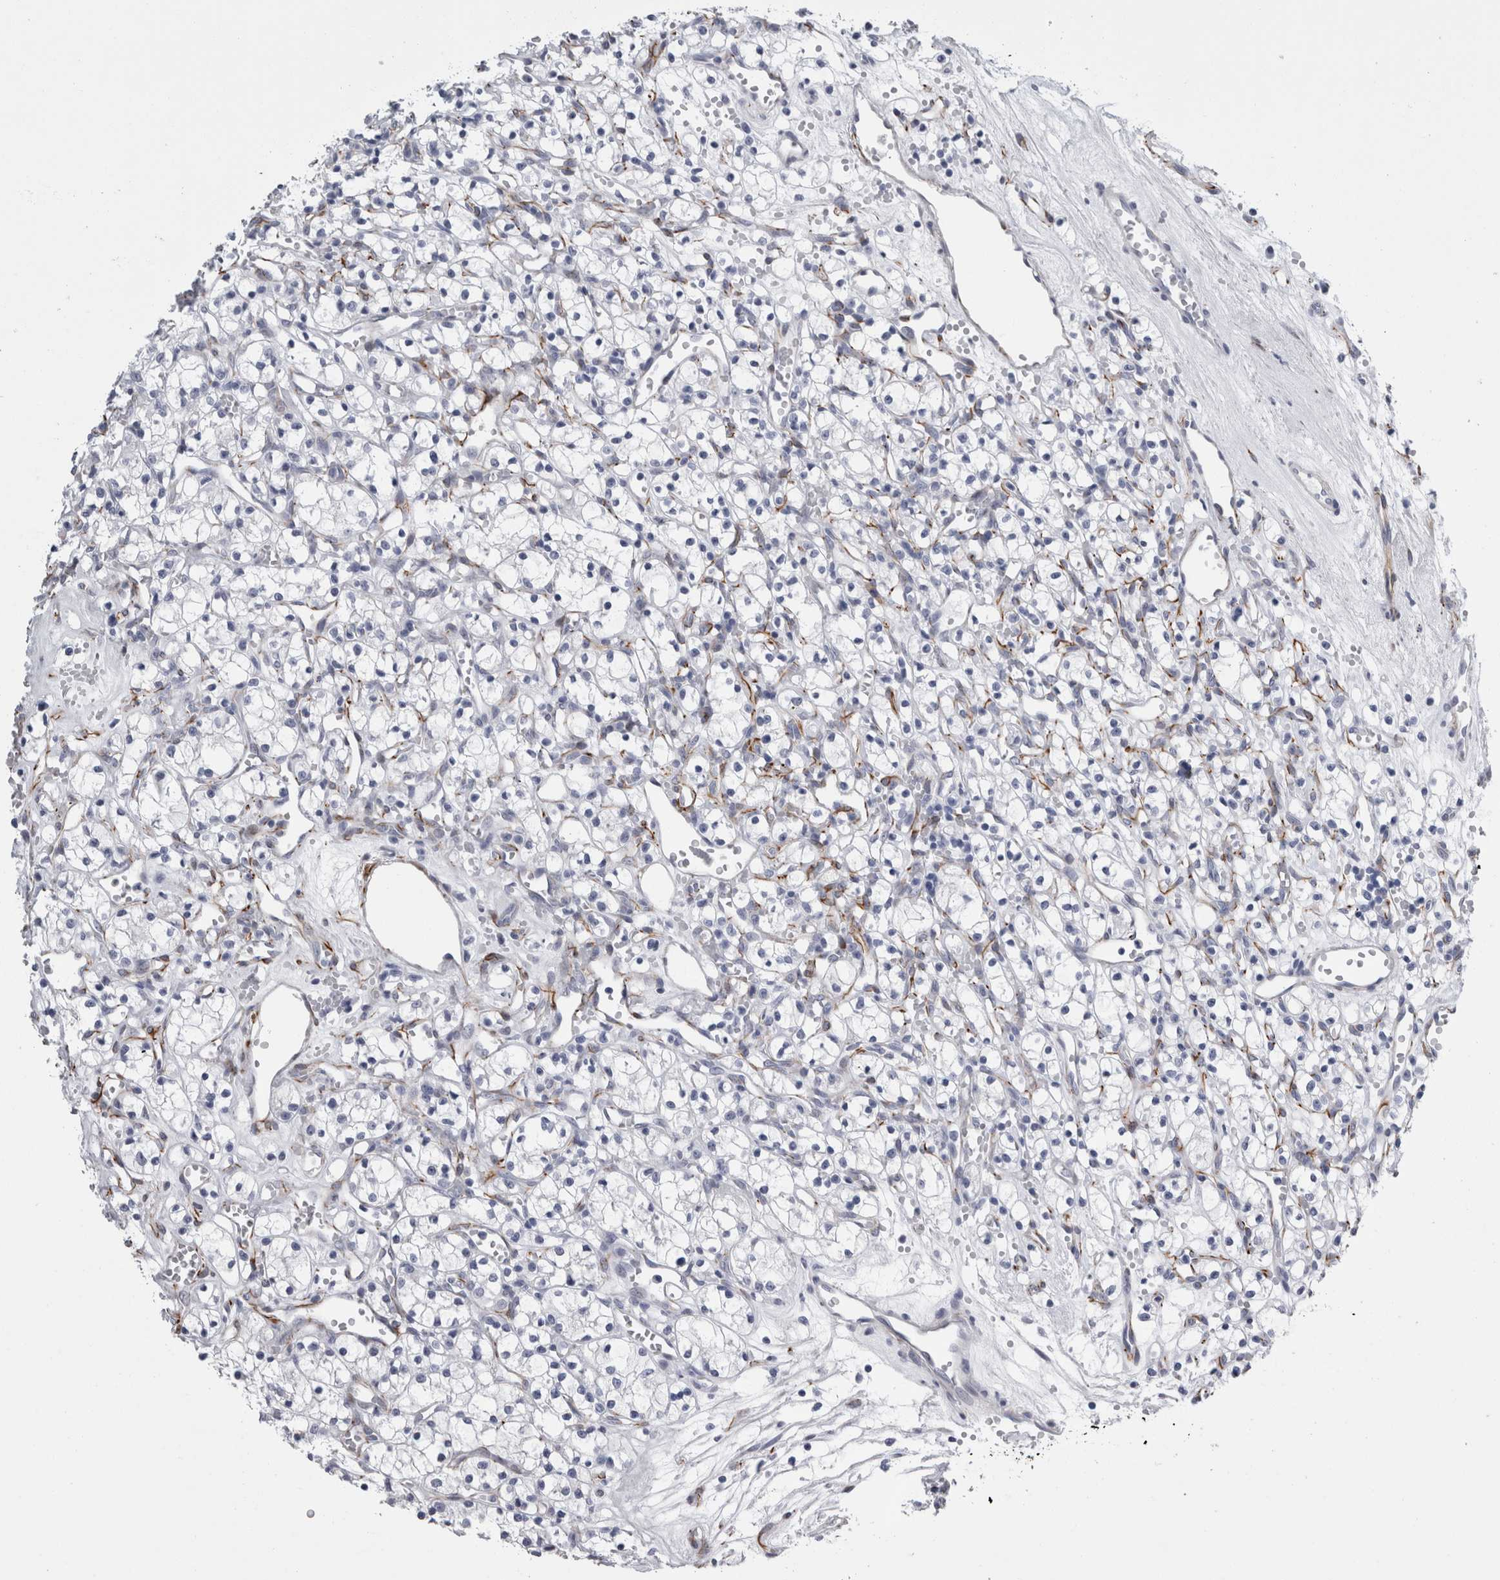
{"staining": {"intensity": "negative", "quantity": "none", "location": "none"}, "tissue": "renal cancer", "cell_type": "Tumor cells", "image_type": "cancer", "snomed": [{"axis": "morphology", "description": "Adenocarcinoma, NOS"}, {"axis": "topography", "description": "Kidney"}], "caption": "High power microscopy micrograph of an IHC micrograph of adenocarcinoma (renal), revealing no significant staining in tumor cells.", "gene": "VWDE", "patient": {"sex": "female", "age": 59}}